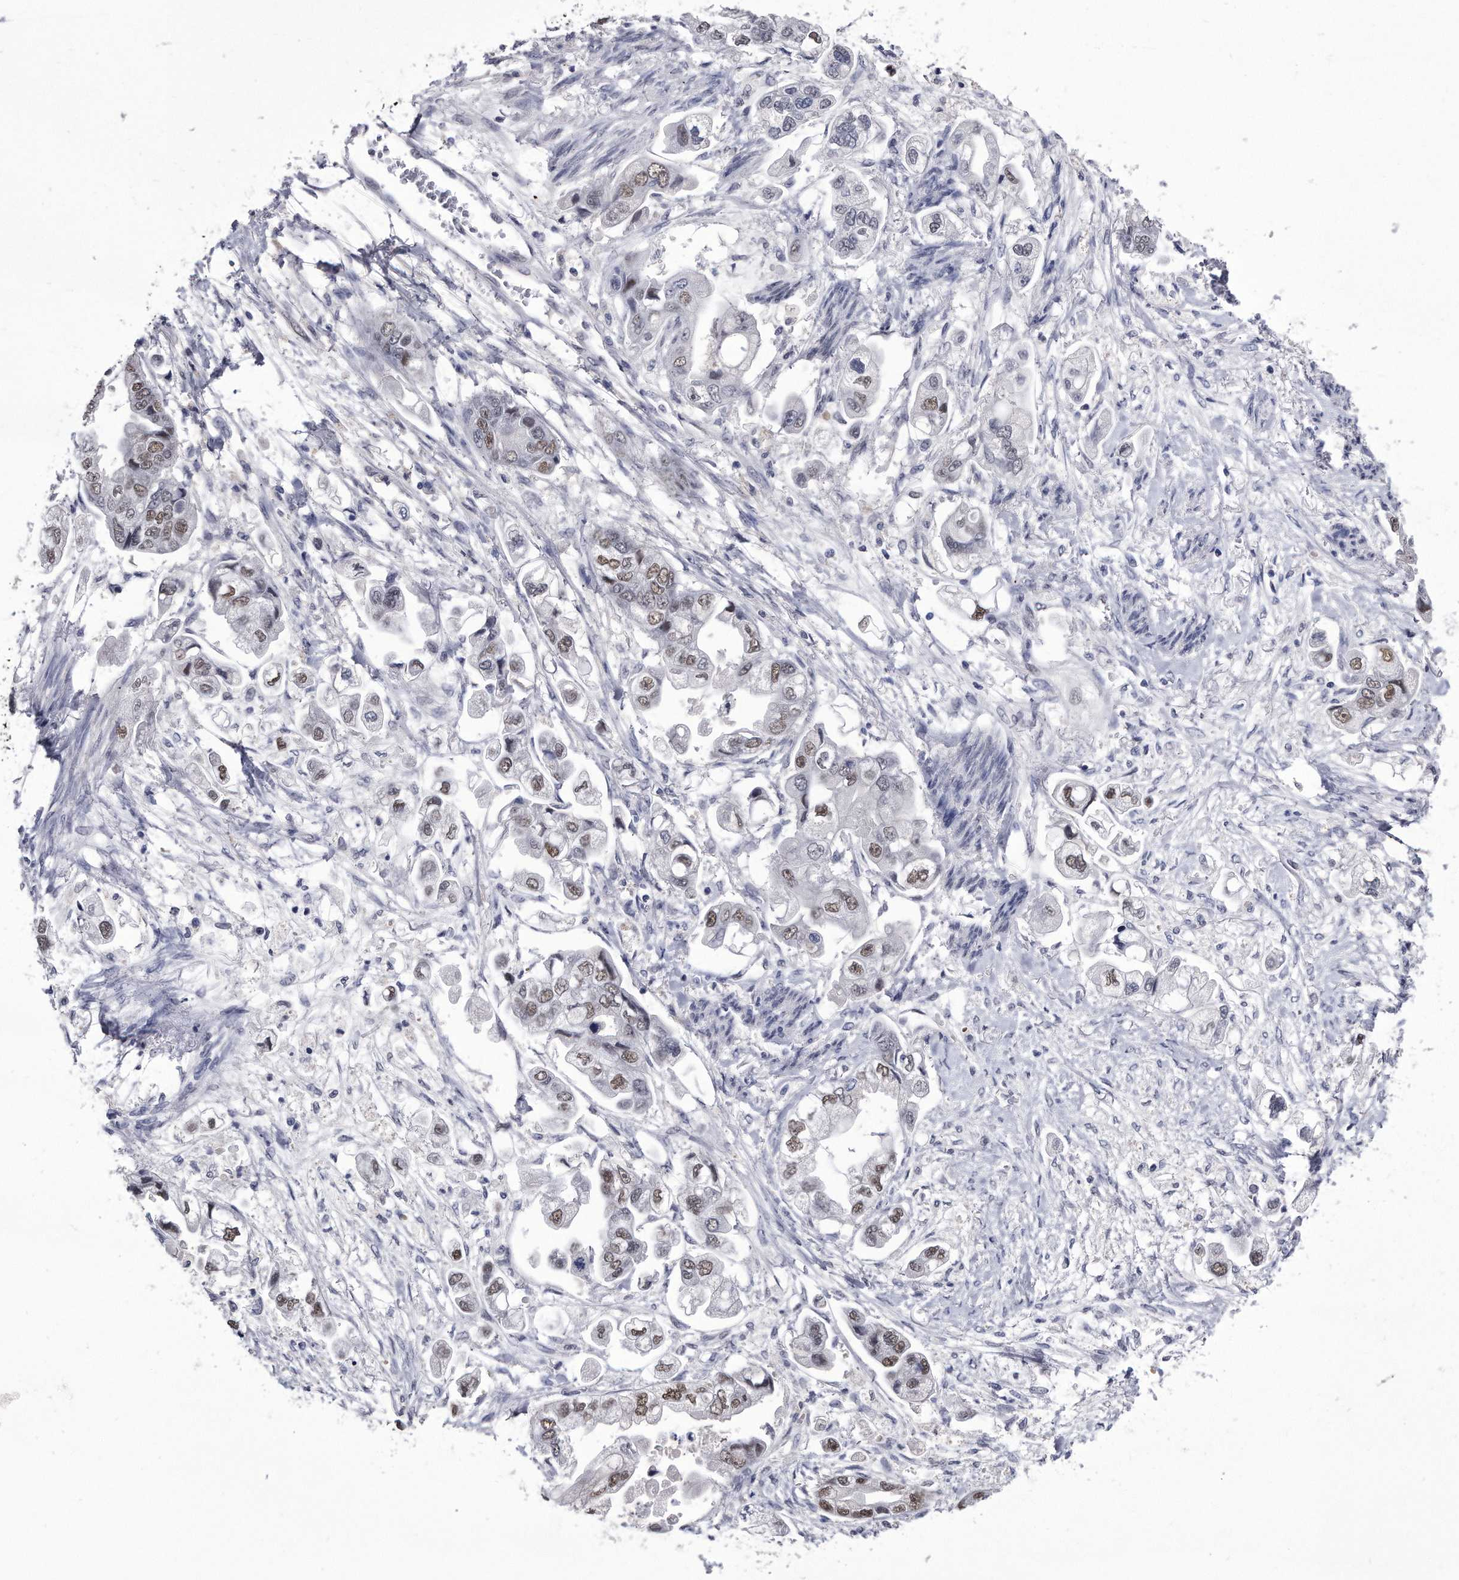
{"staining": {"intensity": "weak", "quantity": ">75%", "location": "nuclear"}, "tissue": "stomach cancer", "cell_type": "Tumor cells", "image_type": "cancer", "snomed": [{"axis": "morphology", "description": "Adenocarcinoma, NOS"}, {"axis": "topography", "description": "Stomach"}], "caption": "Tumor cells exhibit weak nuclear expression in approximately >75% of cells in stomach cancer (adenocarcinoma).", "gene": "KCTD8", "patient": {"sex": "male", "age": 62}}